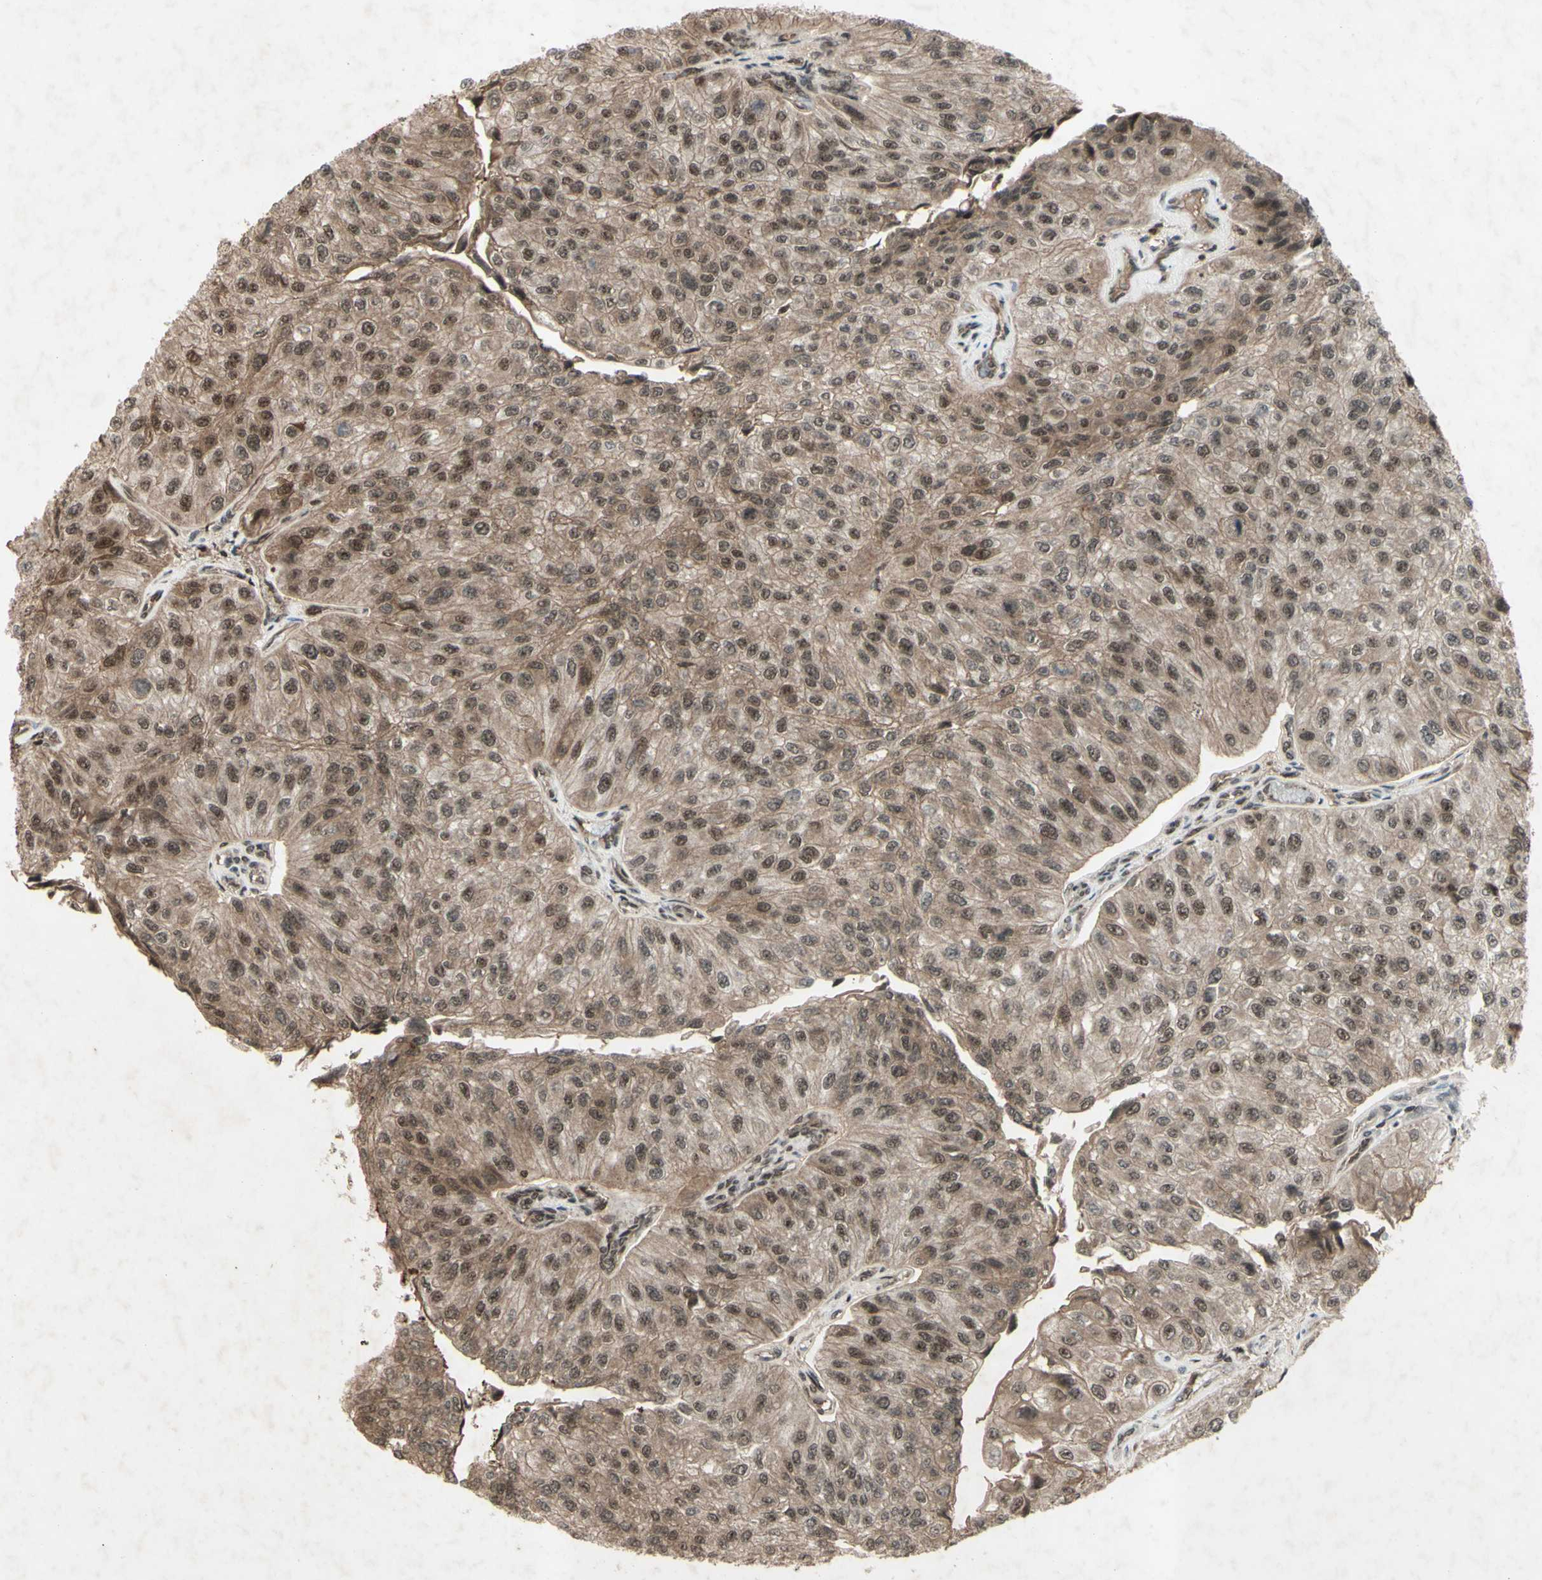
{"staining": {"intensity": "weak", "quantity": "25%-75%", "location": "cytoplasmic/membranous,nuclear"}, "tissue": "urothelial cancer", "cell_type": "Tumor cells", "image_type": "cancer", "snomed": [{"axis": "morphology", "description": "Urothelial carcinoma, High grade"}, {"axis": "topography", "description": "Kidney"}, {"axis": "topography", "description": "Urinary bladder"}], "caption": "Immunohistochemical staining of human urothelial cancer shows weak cytoplasmic/membranous and nuclear protein staining in approximately 25%-75% of tumor cells.", "gene": "SNW1", "patient": {"sex": "male", "age": 77}}